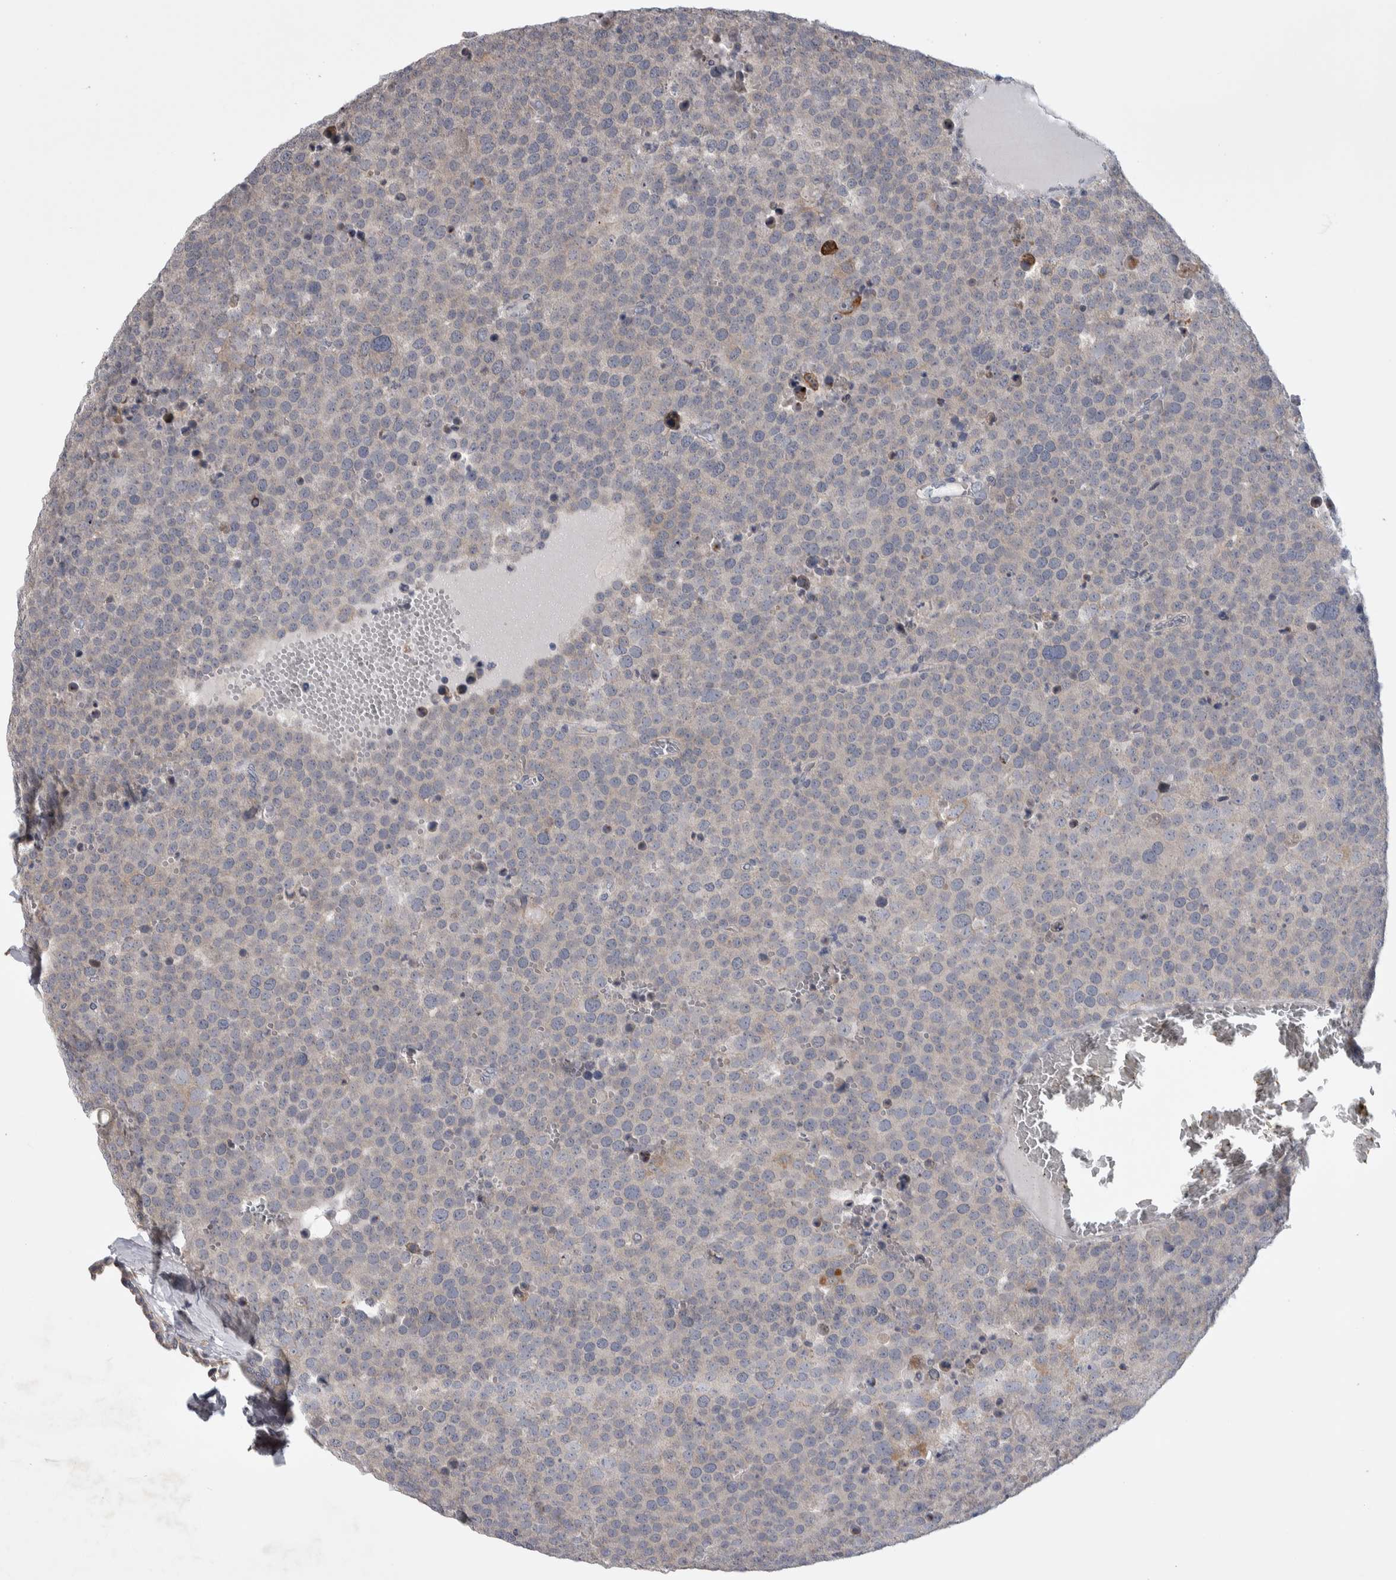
{"staining": {"intensity": "negative", "quantity": "none", "location": "none"}, "tissue": "testis cancer", "cell_type": "Tumor cells", "image_type": "cancer", "snomed": [{"axis": "morphology", "description": "Seminoma, NOS"}, {"axis": "topography", "description": "Testis"}], "caption": "This is a image of immunohistochemistry (IHC) staining of testis cancer (seminoma), which shows no positivity in tumor cells.", "gene": "IBTK", "patient": {"sex": "male", "age": 71}}